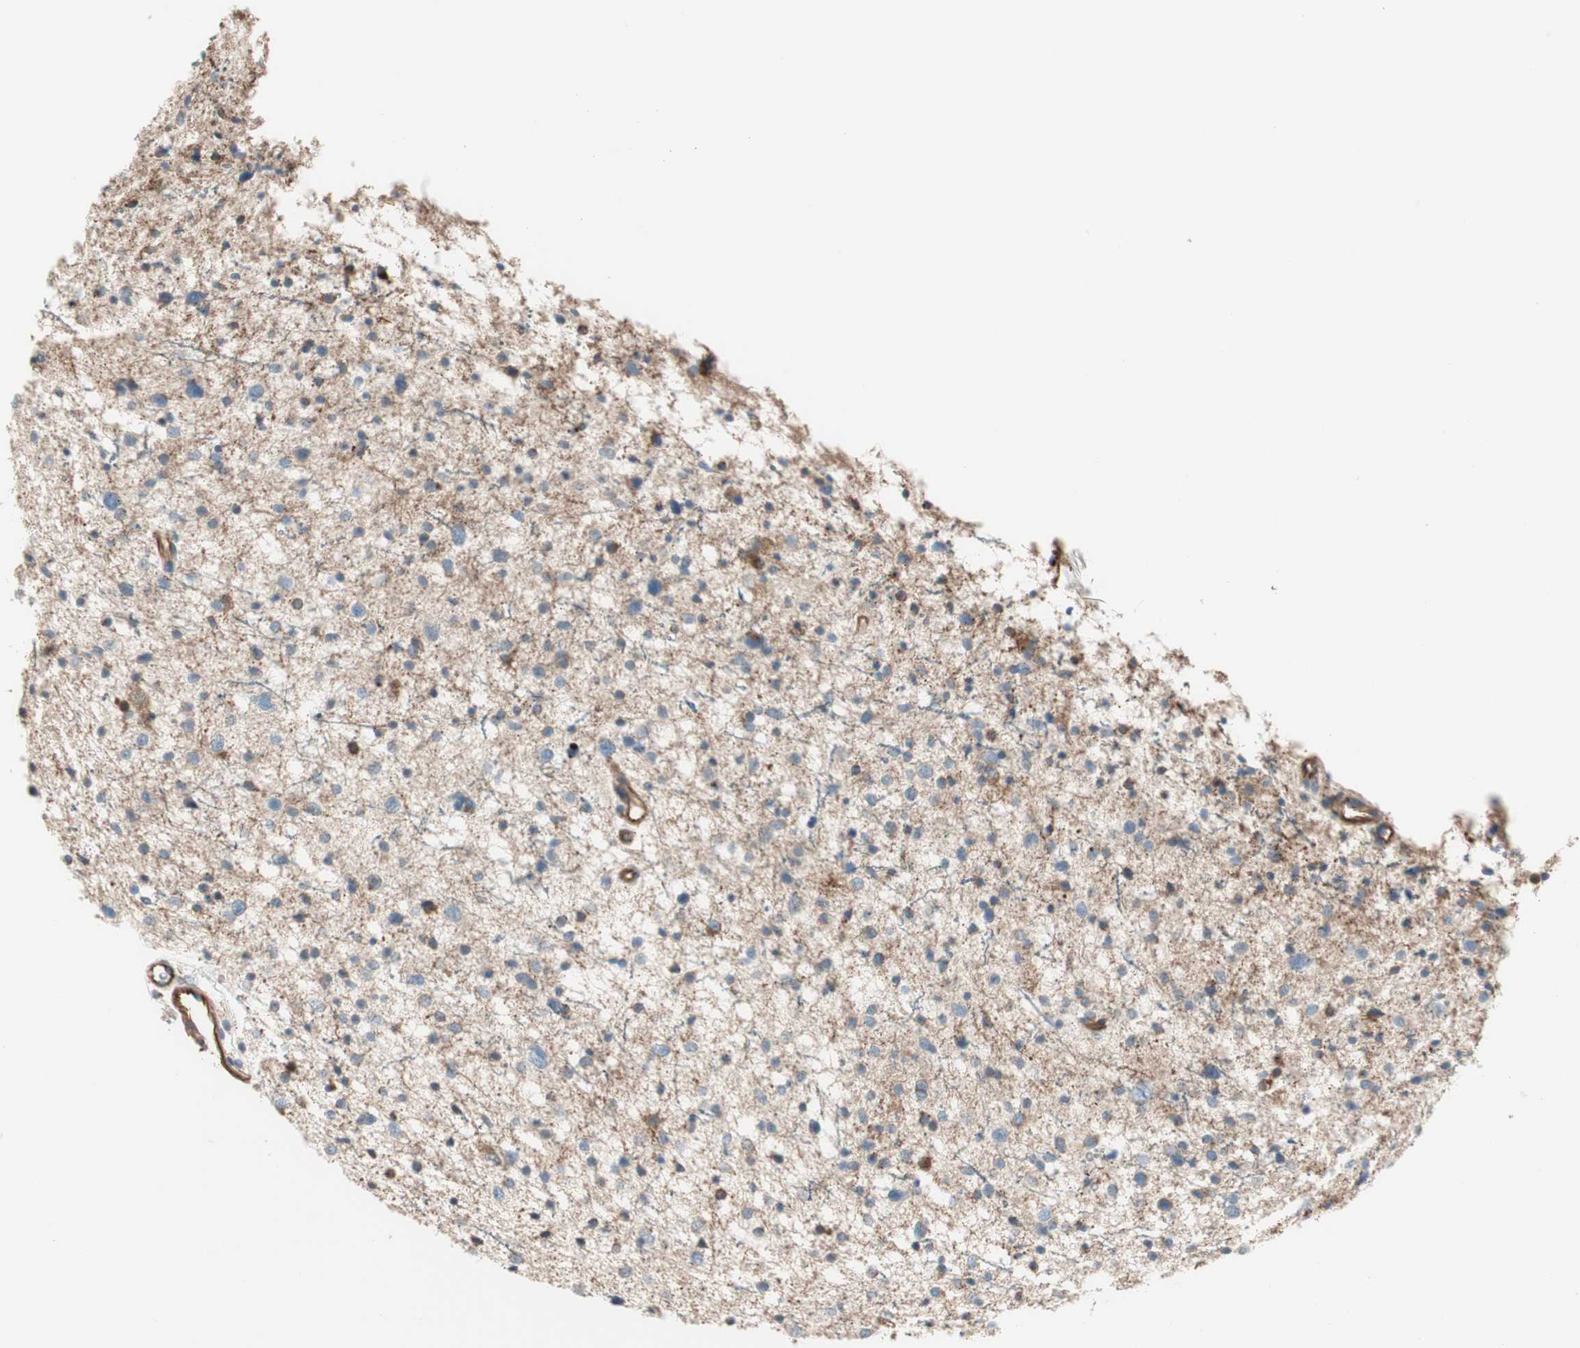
{"staining": {"intensity": "moderate", "quantity": "<25%", "location": "cytoplasmic/membranous"}, "tissue": "glioma", "cell_type": "Tumor cells", "image_type": "cancer", "snomed": [{"axis": "morphology", "description": "Glioma, malignant, Low grade"}, {"axis": "topography", "description": "Brain"}], "caption": "Immunohistochemistry (DAB (3,3'-diaminobenzidine)) staining of human malignant low-grade glioma displays moderate cytoplasmic/membranous protein positivity in approximately <25% of tumor cells.", "gene": "SRCIN1", "patient": {"sex": "female", "age": 37}}